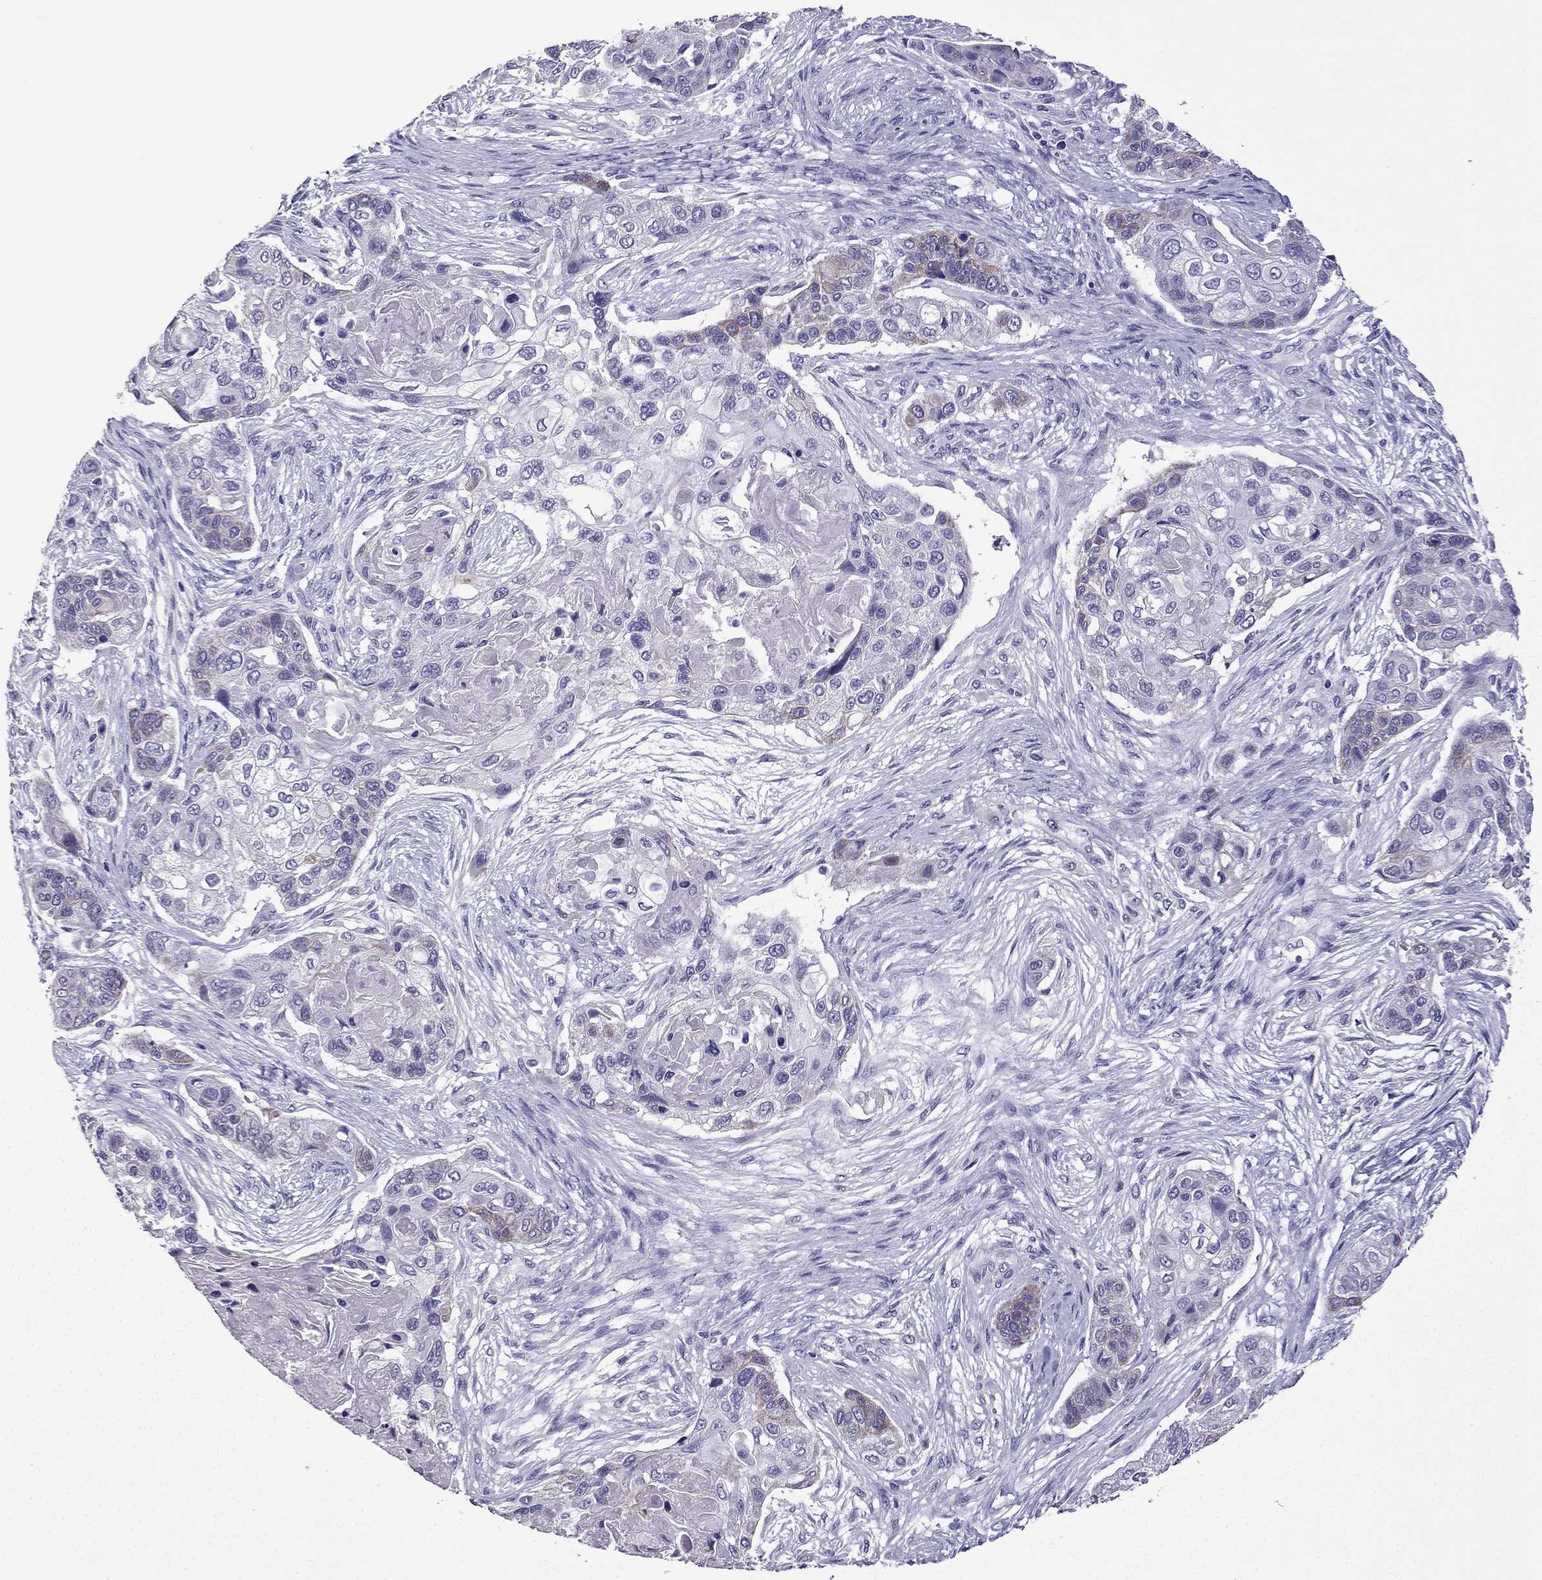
{"staining": {"intensity": "weak", "quantity": "<25%", "location": "cytoplasmic/membranous"}, "tissue": "lung cancer", "cell_type": "Tumor cells", "image_type": "cancer", "snomed": [{"axis": "morphology", "description": "Squamous cell carcinoma, NOS"}, {"axis": "topography", "description": "Lung"}], "caption": "Protein analysis of lung cancer displays no significant positivity in tumor cells.", "gene": "TTN", "patient": {"sex": "male", "age": 69}}